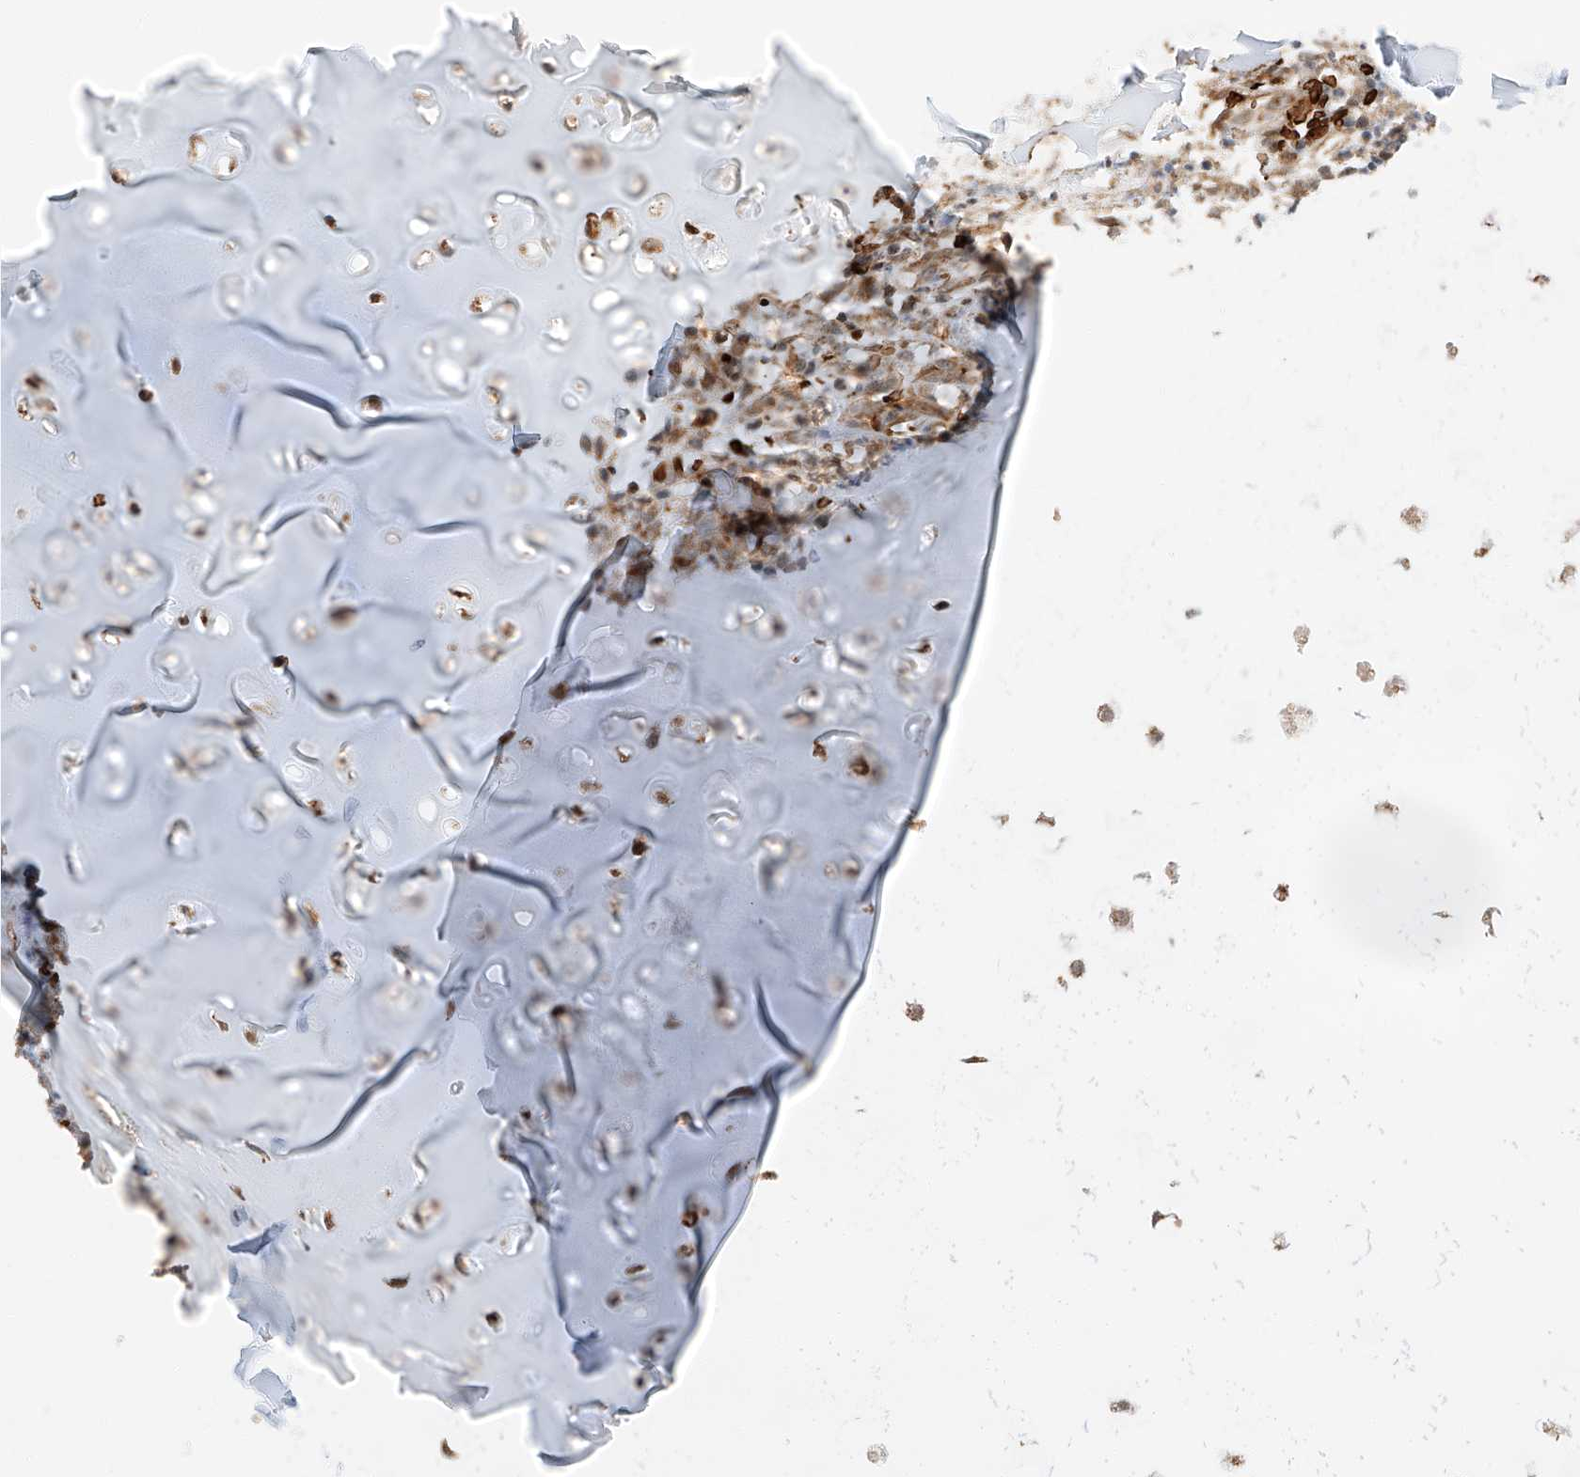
{"staining": {"intensity": "weak", "quantity": "25%-75%", "location": "cytoplasmic/membranous"}, "tissue": "adipose tissue", "cell_type": "Adipocytes", "image_type": "normal", "snomed": [{"axis": "morphology", "description": "Normal tissue, NOS"}, {"axis": "morphology", "description": "Basal cell carcinoma"}, {"axis": "topography", "description": "Cartilage tissue"}, {"axis": "topography", "description": "Nasopharynx"}, {"axis": "topography", "description": "Oral tissue"}], "caption": "Immunohistochemistry (IHC) image of normal adipose tissue: human adipose tissue stained using IHC reveals low levels of weak protein expression localized specifically in the cytoplasmic/membranous of adipocytes, appearing as a cytoplasmic/membranous brown color.", "gene": "THTPA", "patient": {"sex": "female", "age": 77}}